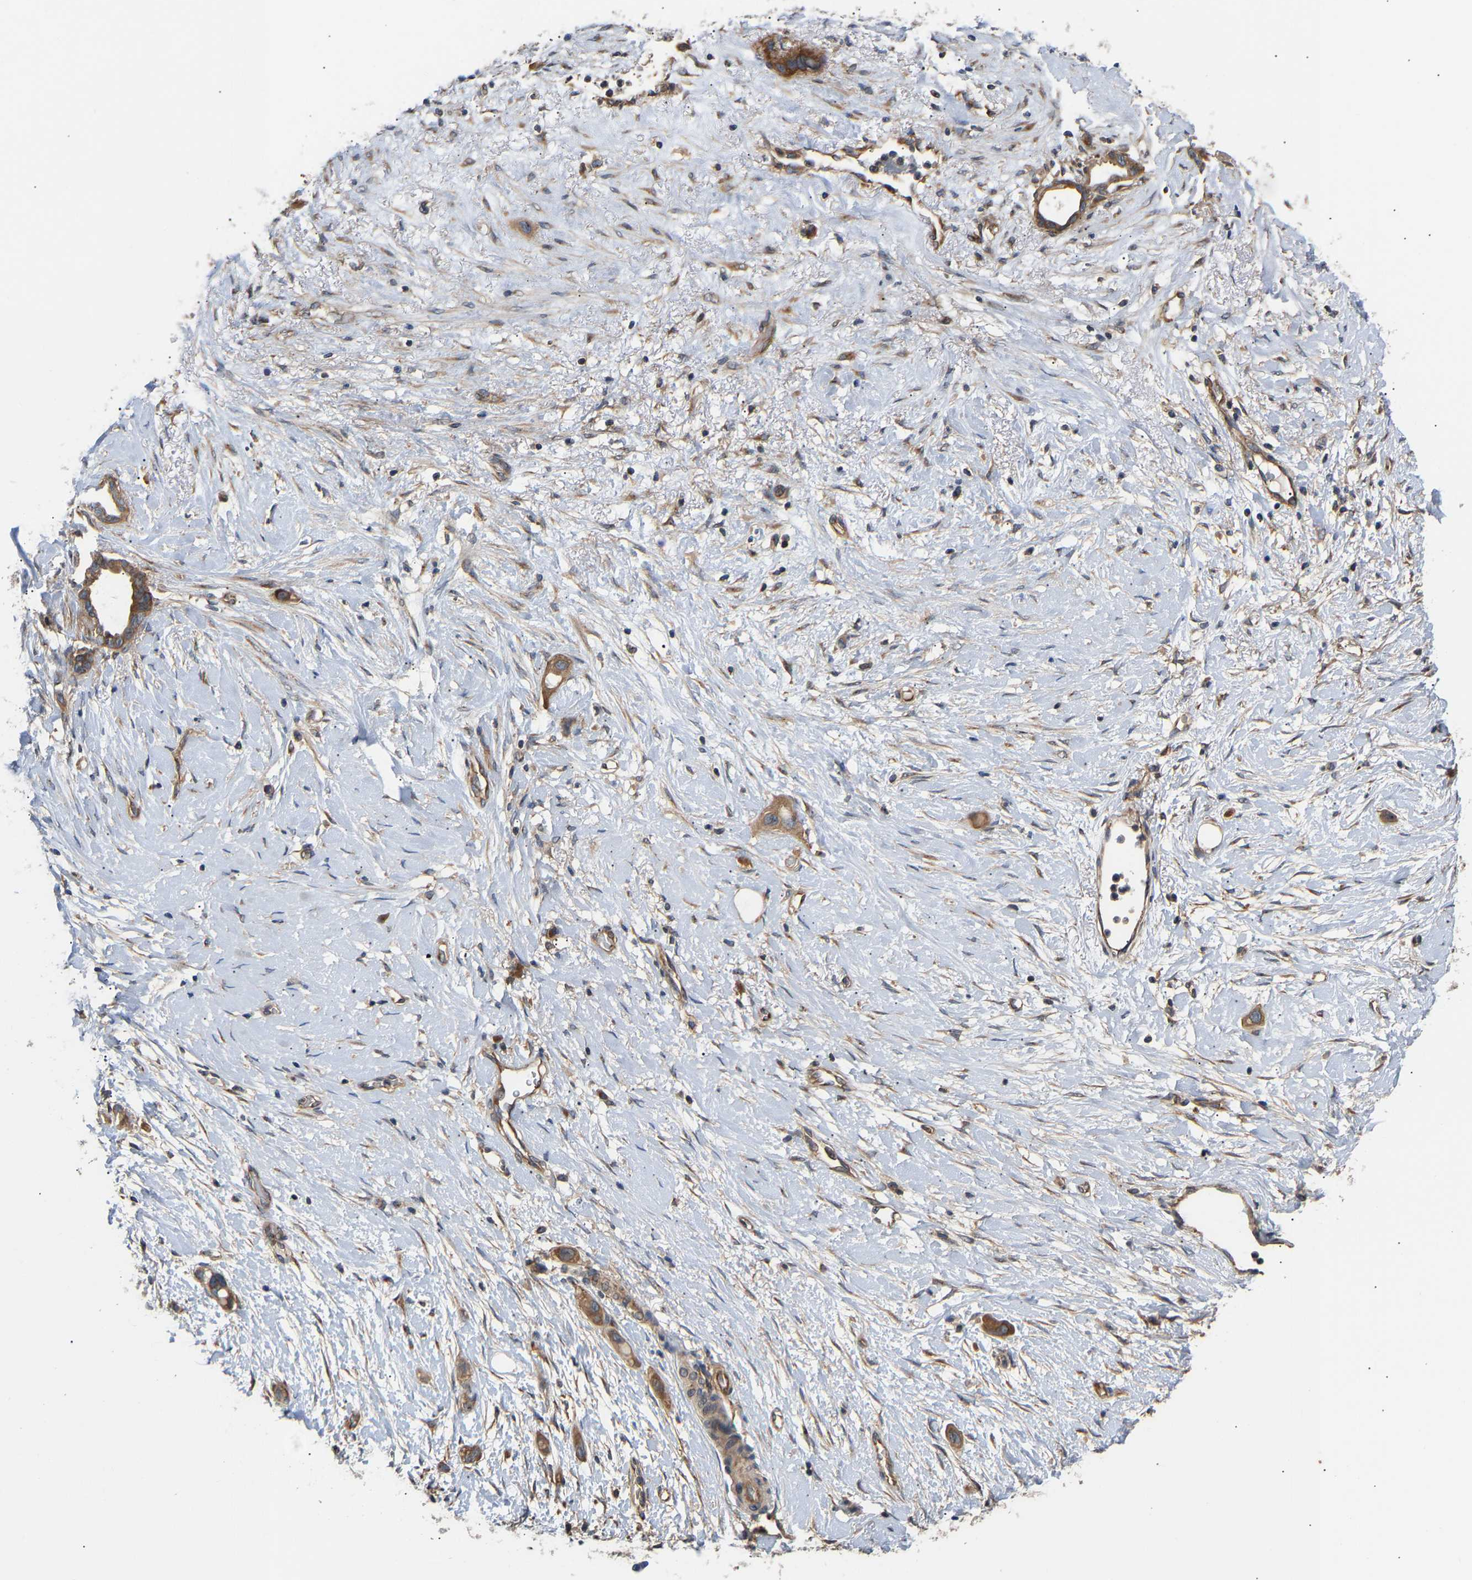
{"staining": {"intensity": "moderate", "quantity": ">75%", "location": "cytoplasmic/membranous"}, "tissue": "liver cancer", "cell_type": "Tumor cells", "image_type": "cancer", "snomed": [{"axis": "morphology", "description": "Cholangiocarcinoma"}, {"axis": "topography", "description": "Liver"}], "caption": "This is a histology image of immunohistochemistry (IHC) staining of liver cholangiocarcinoma, which shows moderate positivity in the cytoplasmic/membranous of tumor cells.", "gene": "LAPTM4B", "patient": {"sex": "female", "age": 65}}